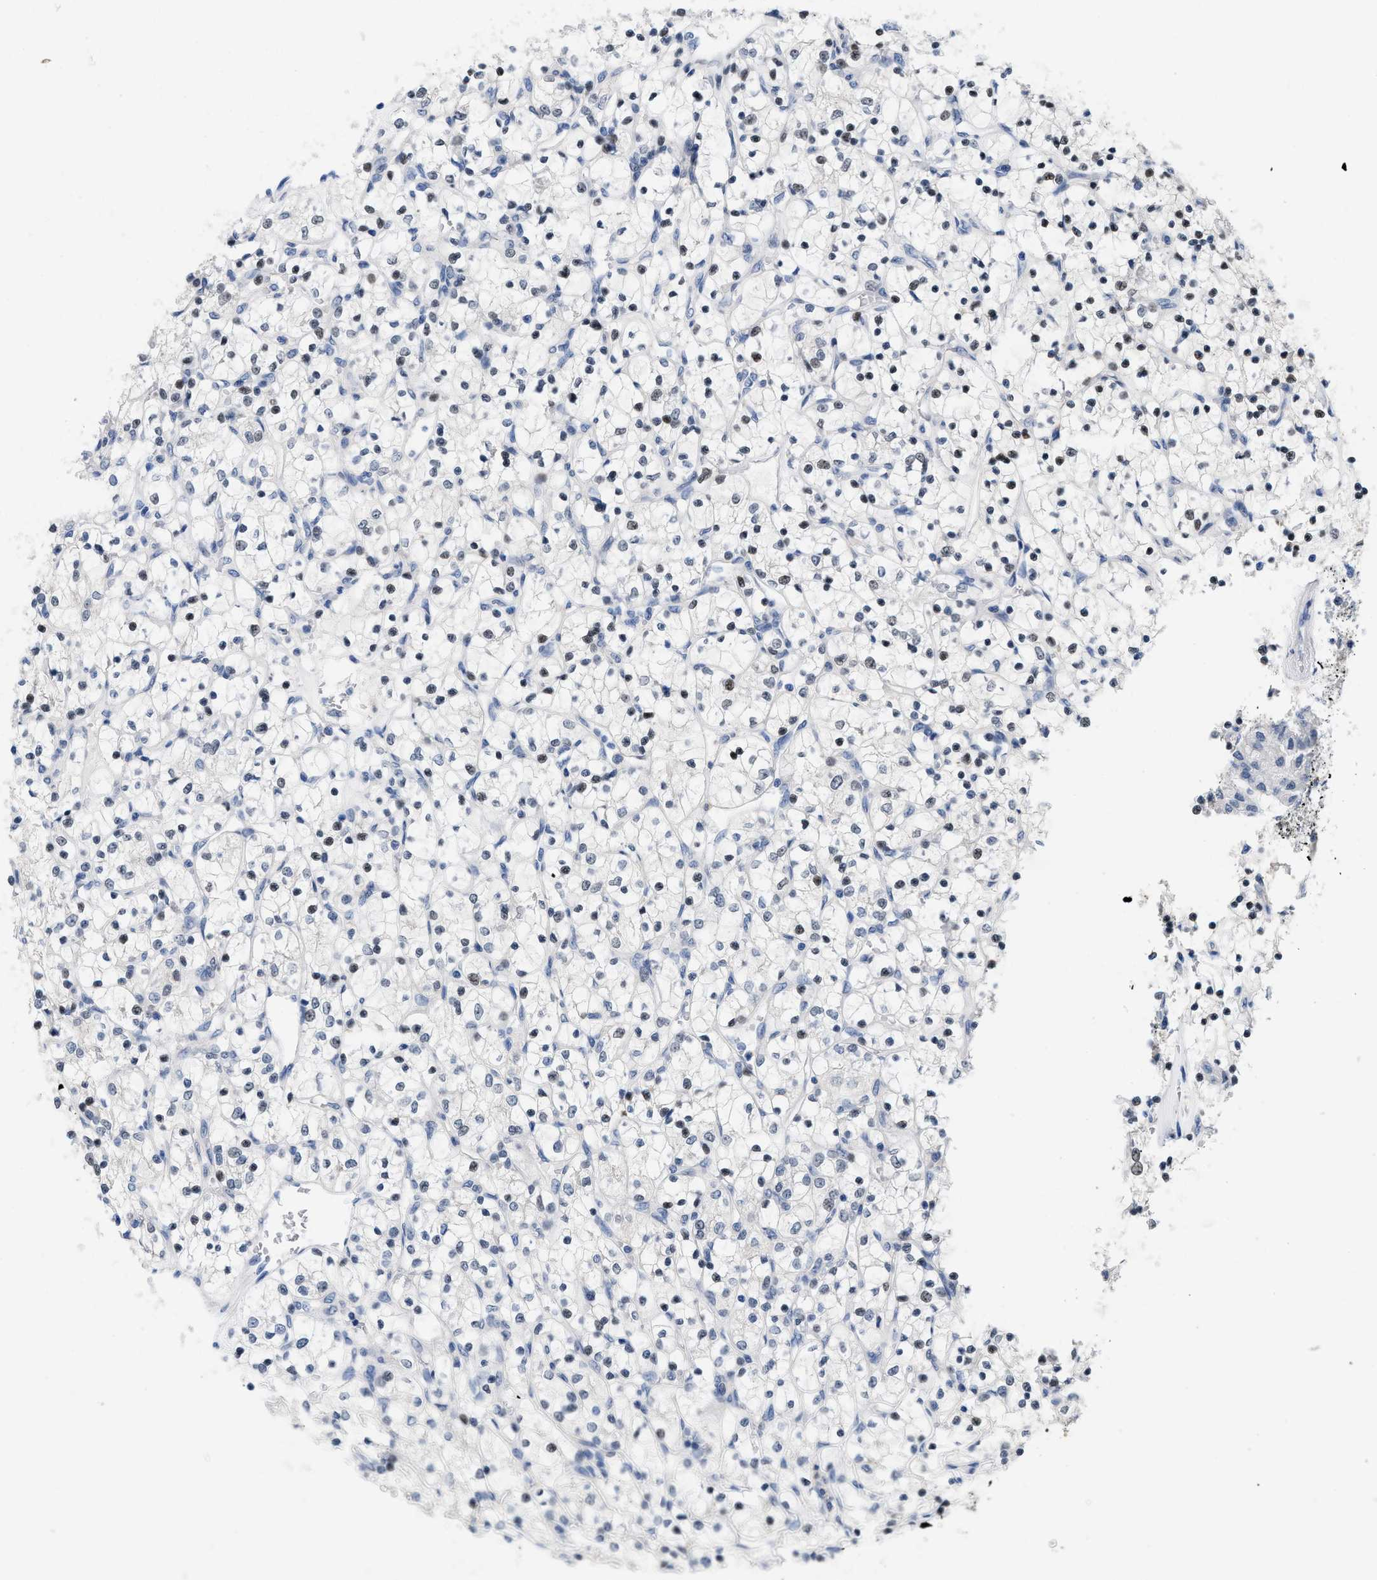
{"staining": {"intensity": "moderate", "quantity": "25%-75%", "location": "nuclear"}, "tissue": "renal cancer", "cell_type": "Tumor cells", "image_type": "cancer", "snomed": [{"axis": "morphology", "description": "Adenocarcinoma, NOS"}, {"axis": "topography", "description": "Kidney"}], "caption": "A medium amount of moderate nuclear staining is appreciated in approximately 25%-75% of tumor cells in renal adenocarcinoma tissue.", "gene": "NFIX", "patient": {"sex": "female", "age": 69}}